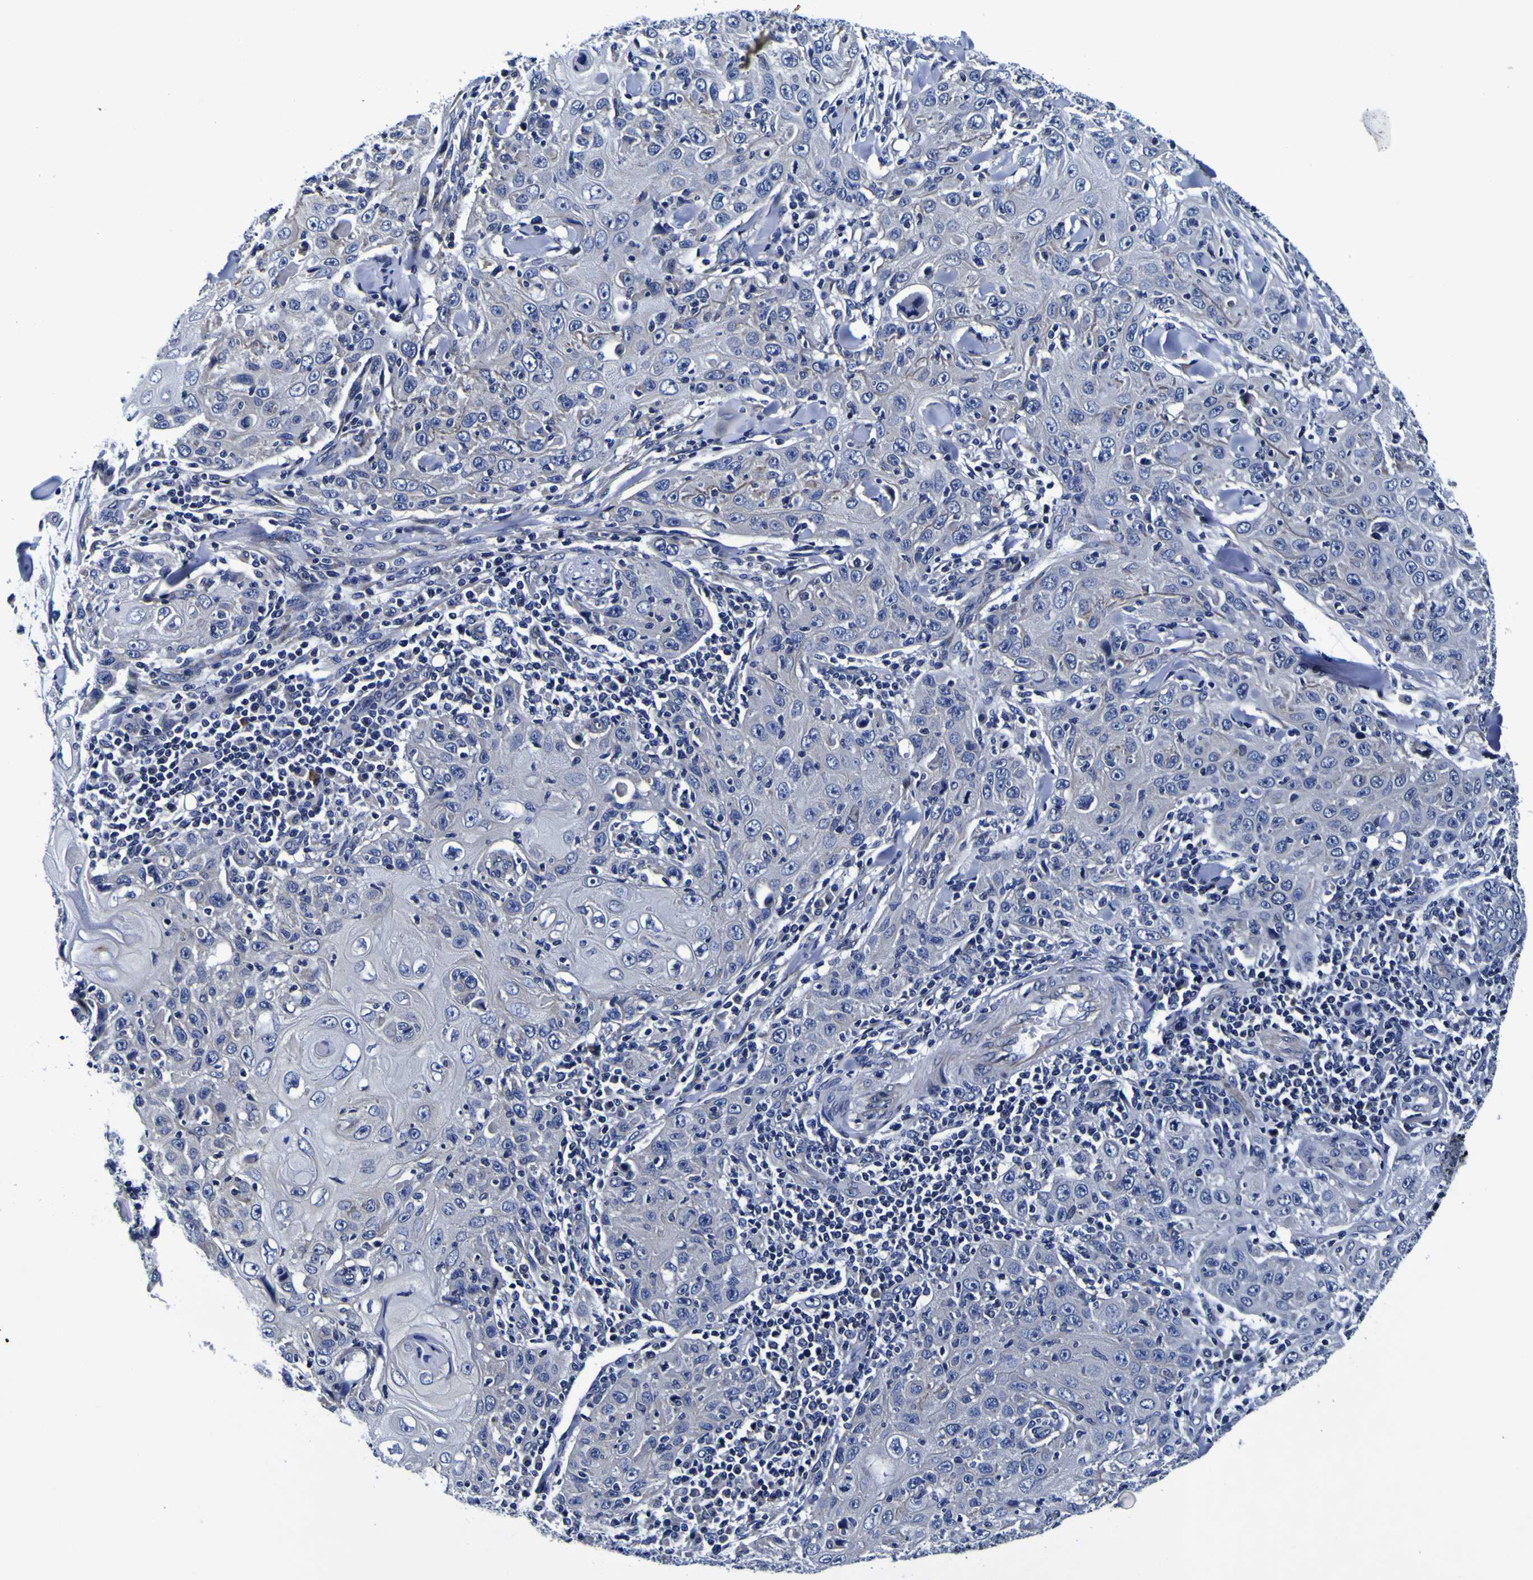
{"staining": {"intensity": "negative", "quantity": "none", "location": "none"}, "tissue": "skin cancer", "cell_type": "Tumor cells", "image_type": "cancer", "snomed": [{"axis": "morphology", "description": "Squamous cell carcinoma, NOS"}, {"axis": "topography", "description": "Skin"}], "caption": "Image shows no protein staining in tumor cells of skin cancer tissue. Nuclei are stained in blue.", "gene": "PDLIM4", "patient": {"sex": "female", "age": 88}}